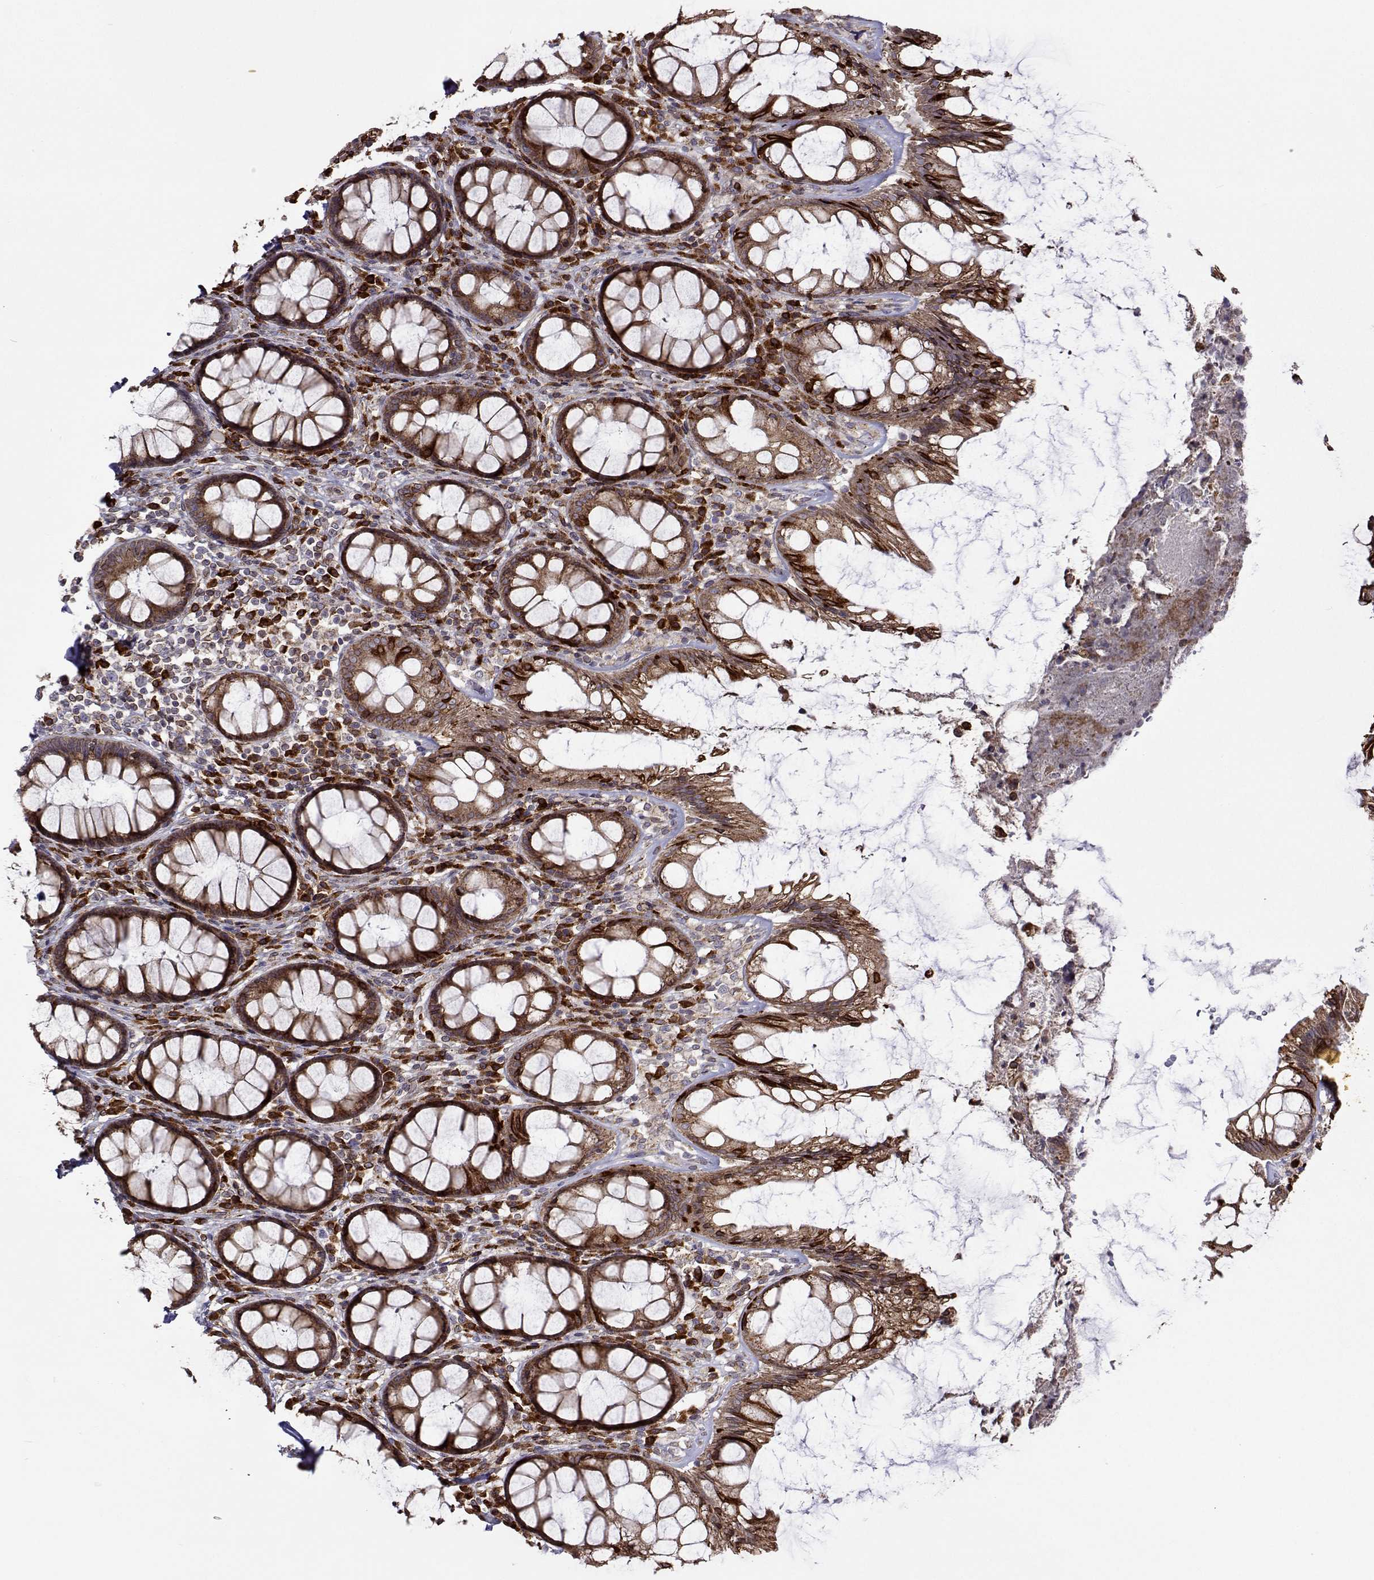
{"staining": {"intensity": "moderate", "quantity": ">75%", "location": "cytoplasmic/membranous"}, "tissue": "rectum", "cell_type": "Glandular cells", "image_type": "normal", "snomed": [{"axis": "morphology", "description": "Normal tissue, NOS"}, {"axis": "topography", "description": "Rectum"}], "caption": "Human rectum stained with a brown dye reveals moderate cytoplasmic/membranous positive staining in approximately >75% of glandular cells.", "gene": "PGRMC2", "patient": {"sex": "male", "age": 72}}